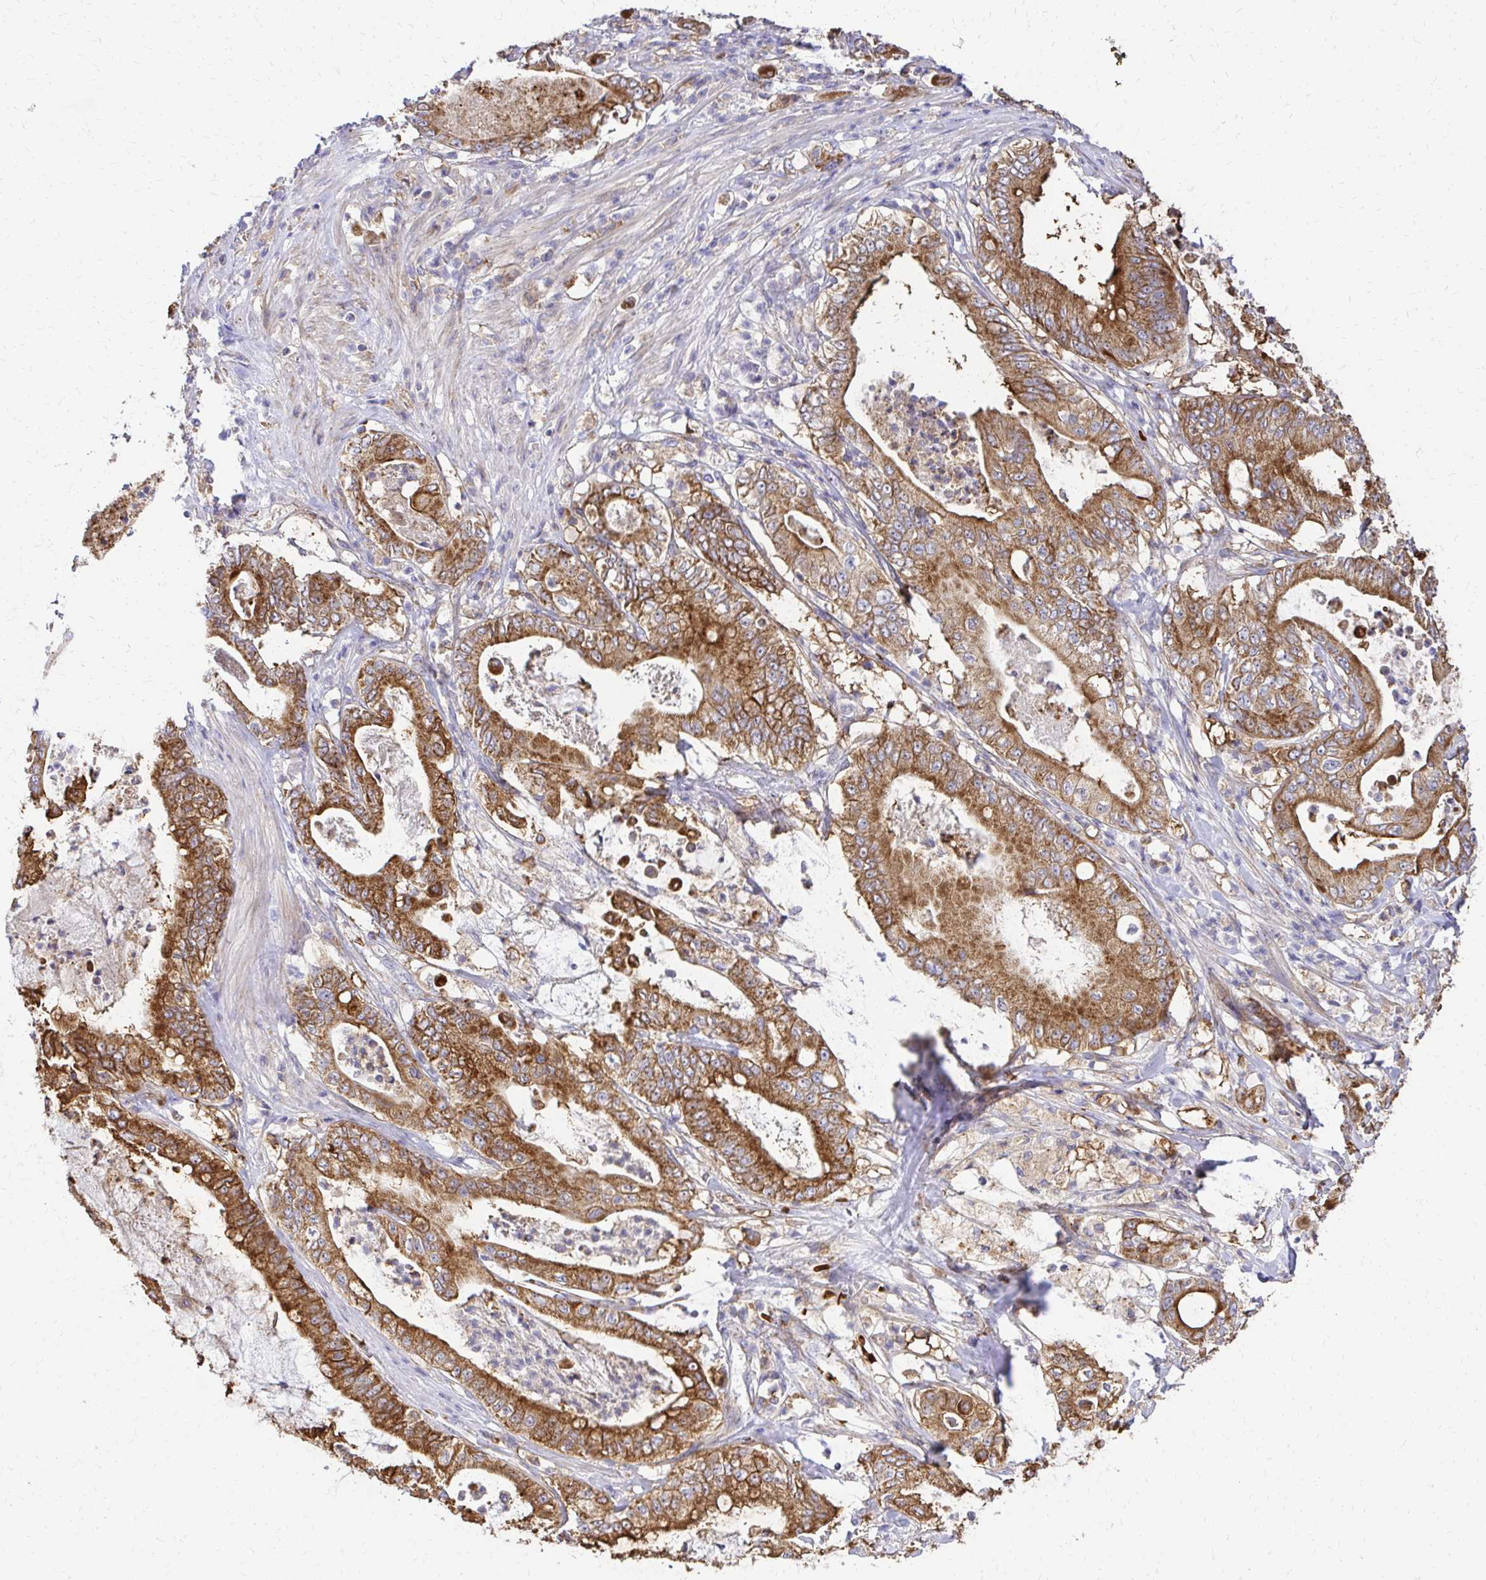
{"staining": {"intensity": "moderate", "quantity": ">75%", "location": "cytoplasmic/membranous"}, "tissue": "pancreatic cancer", "cell_type": "Tumor cells", "image_type": "cancer", "snomed": [{"axis": "morphology", "description": "Adenocarcinoma, NOS"}, {"axis": "topography", "description": "Pancreas"}], "caption": "A brown stain highlights moderate cytoplasmic/membranous positivity of a protein in pancreatic adenocarcinoma tumor cells.", "gene": "MRPL13", "patient": {"sex": "male", "age": 71}}